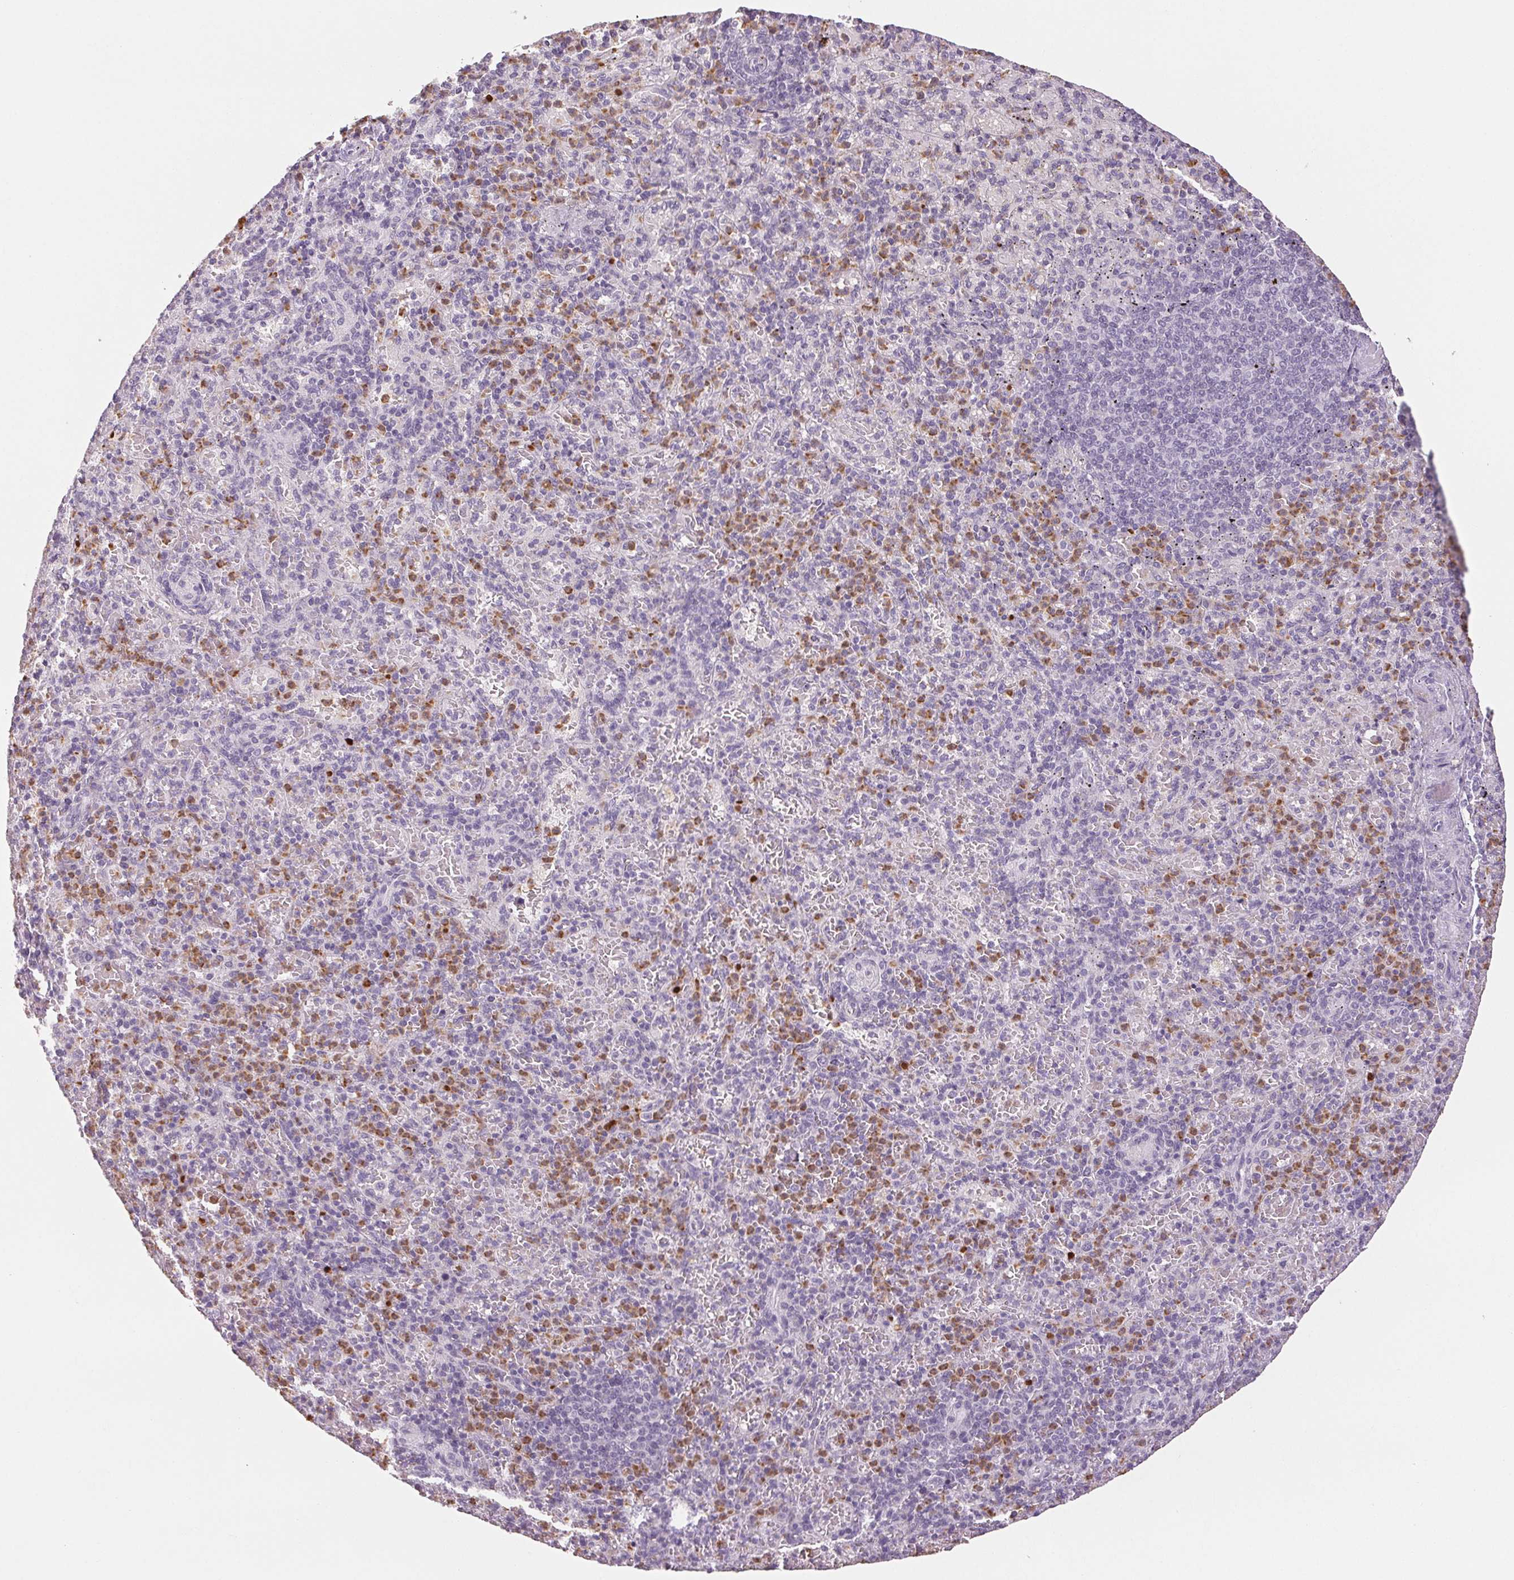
{"staining": {"intensity": "moderate", "quantity": "25%-75%", "location": "cytoplasmic/membranous"}, "tissue": "spleen", "cell_type": "Cells in red pulp", "image_type": "normal", "snomed": [{"axis": "morphology", "description": "Normal tissue, NOS"}, {"axis": "topography", "description": "Spleen"}], "caption": "Protein positivity by IHC demonstrates moderate cytoplasmic/membranous staining in approximately 25%-75% of cells in red pulp in unremarkable spleen.", "gene": "LTF", "patient": {"sex": "female", "age": 74}}